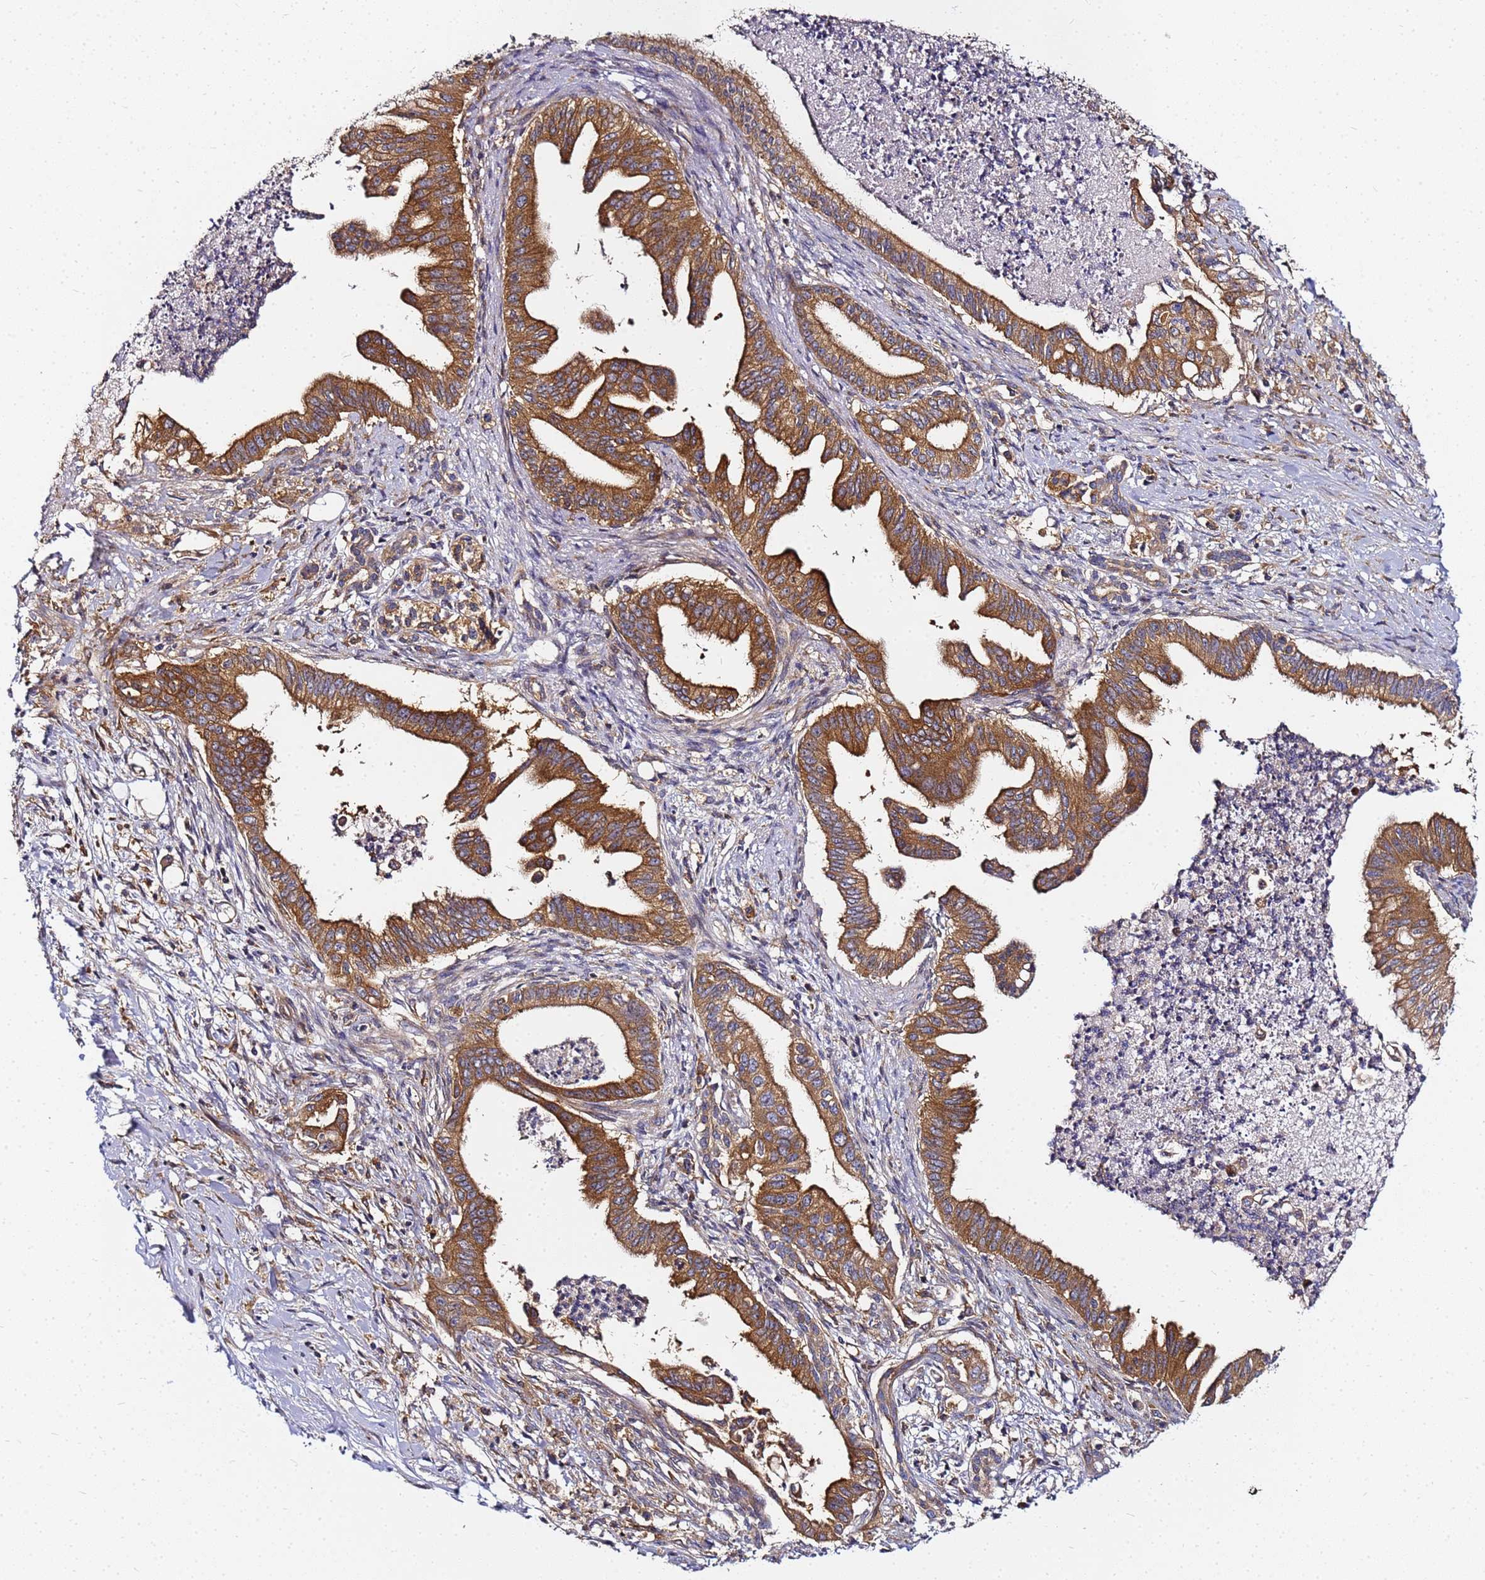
{"staining": {"intensity": "moderate", "quantity": ">75%", "location": "cytoplasmic/membranous"}, "tissue": "pancreatic cancer", "cell_type": "Tumor cells", "image_type": "cancer", "snomed": [{"axis": "morphology", "description": "Adenocarcinoma, NOS"}, {"axis": "topography", "description": "Pancreas"}], "caption": "Pancreatic adenocarcinoma stained with immunohistochemistry (IHC) exhibits moderate cytoplasmic/membranous positivity in about >75% of tumor cells.", "gene": "CHM", "patient": {"sex": "male", "age": 58}}